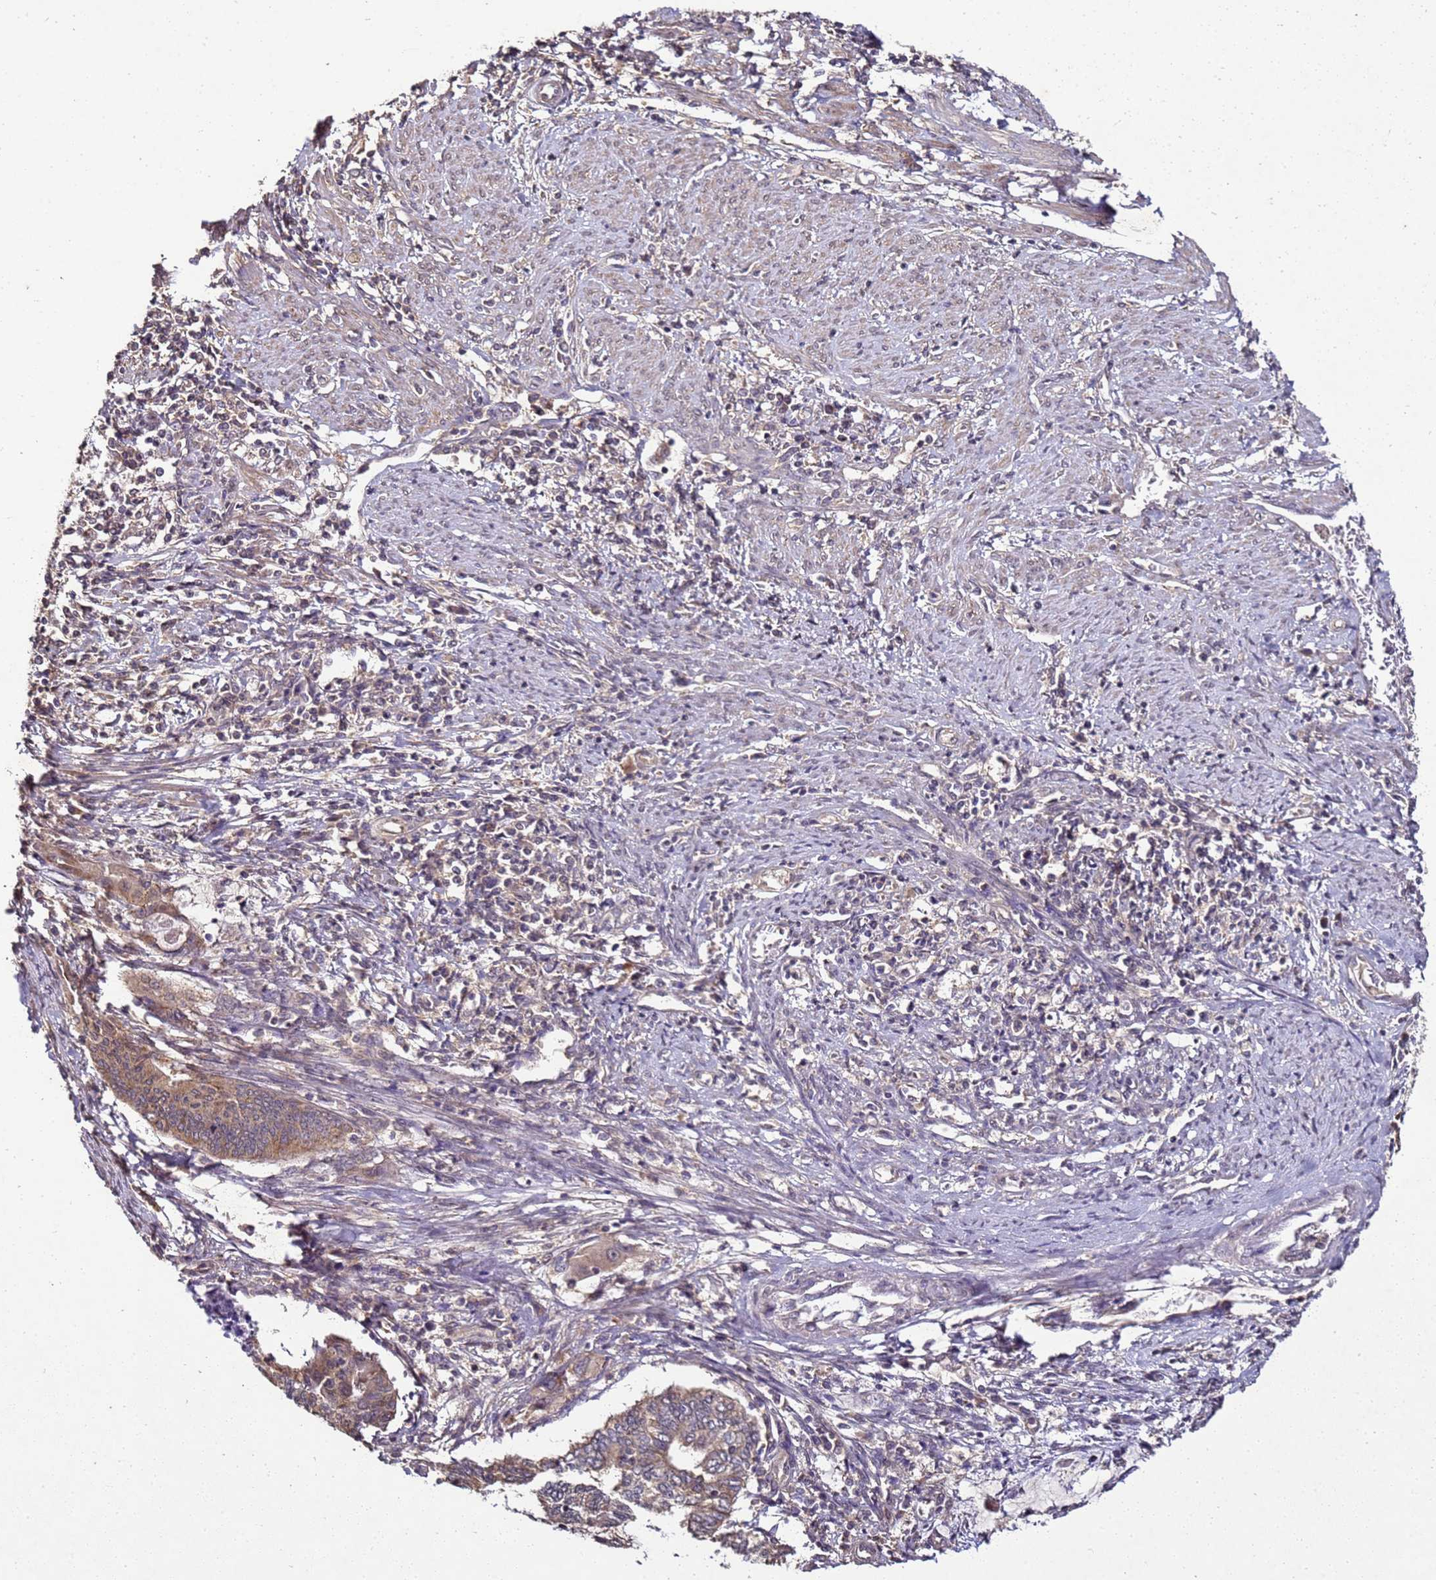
{"staining": {"intensity": "weak", "quantity": "25%-75%", "location": "cytoplasmic/membranous"}, "tissue": "endometrial cancer", "cell_type": "Tumor cells", "image_type": "cancer", "snomed": [{"axis": "morphology", "description": "Adenocarcinoma, NOS"}, {"axis": "topography", "description": "Uterus"}, {"axis": "topography", "description": "Endometrium"}], "caption": "Immunohistochemistry staining of adenocarcinoma (endometrial), which shows low levels of weak cytoplasmic/membranous positivity in about 25%-75% of tumor cells indicating weak cytoplasmic/membranous protein positivity. The staining was performed using DAB (3,3'-diaminobenzidine) (brown) for protein detection and nuclei were counterstained in hematoxylin (blue).", "gene": "ANKRD17", "patient": {"sex": "female", "age": 70}}